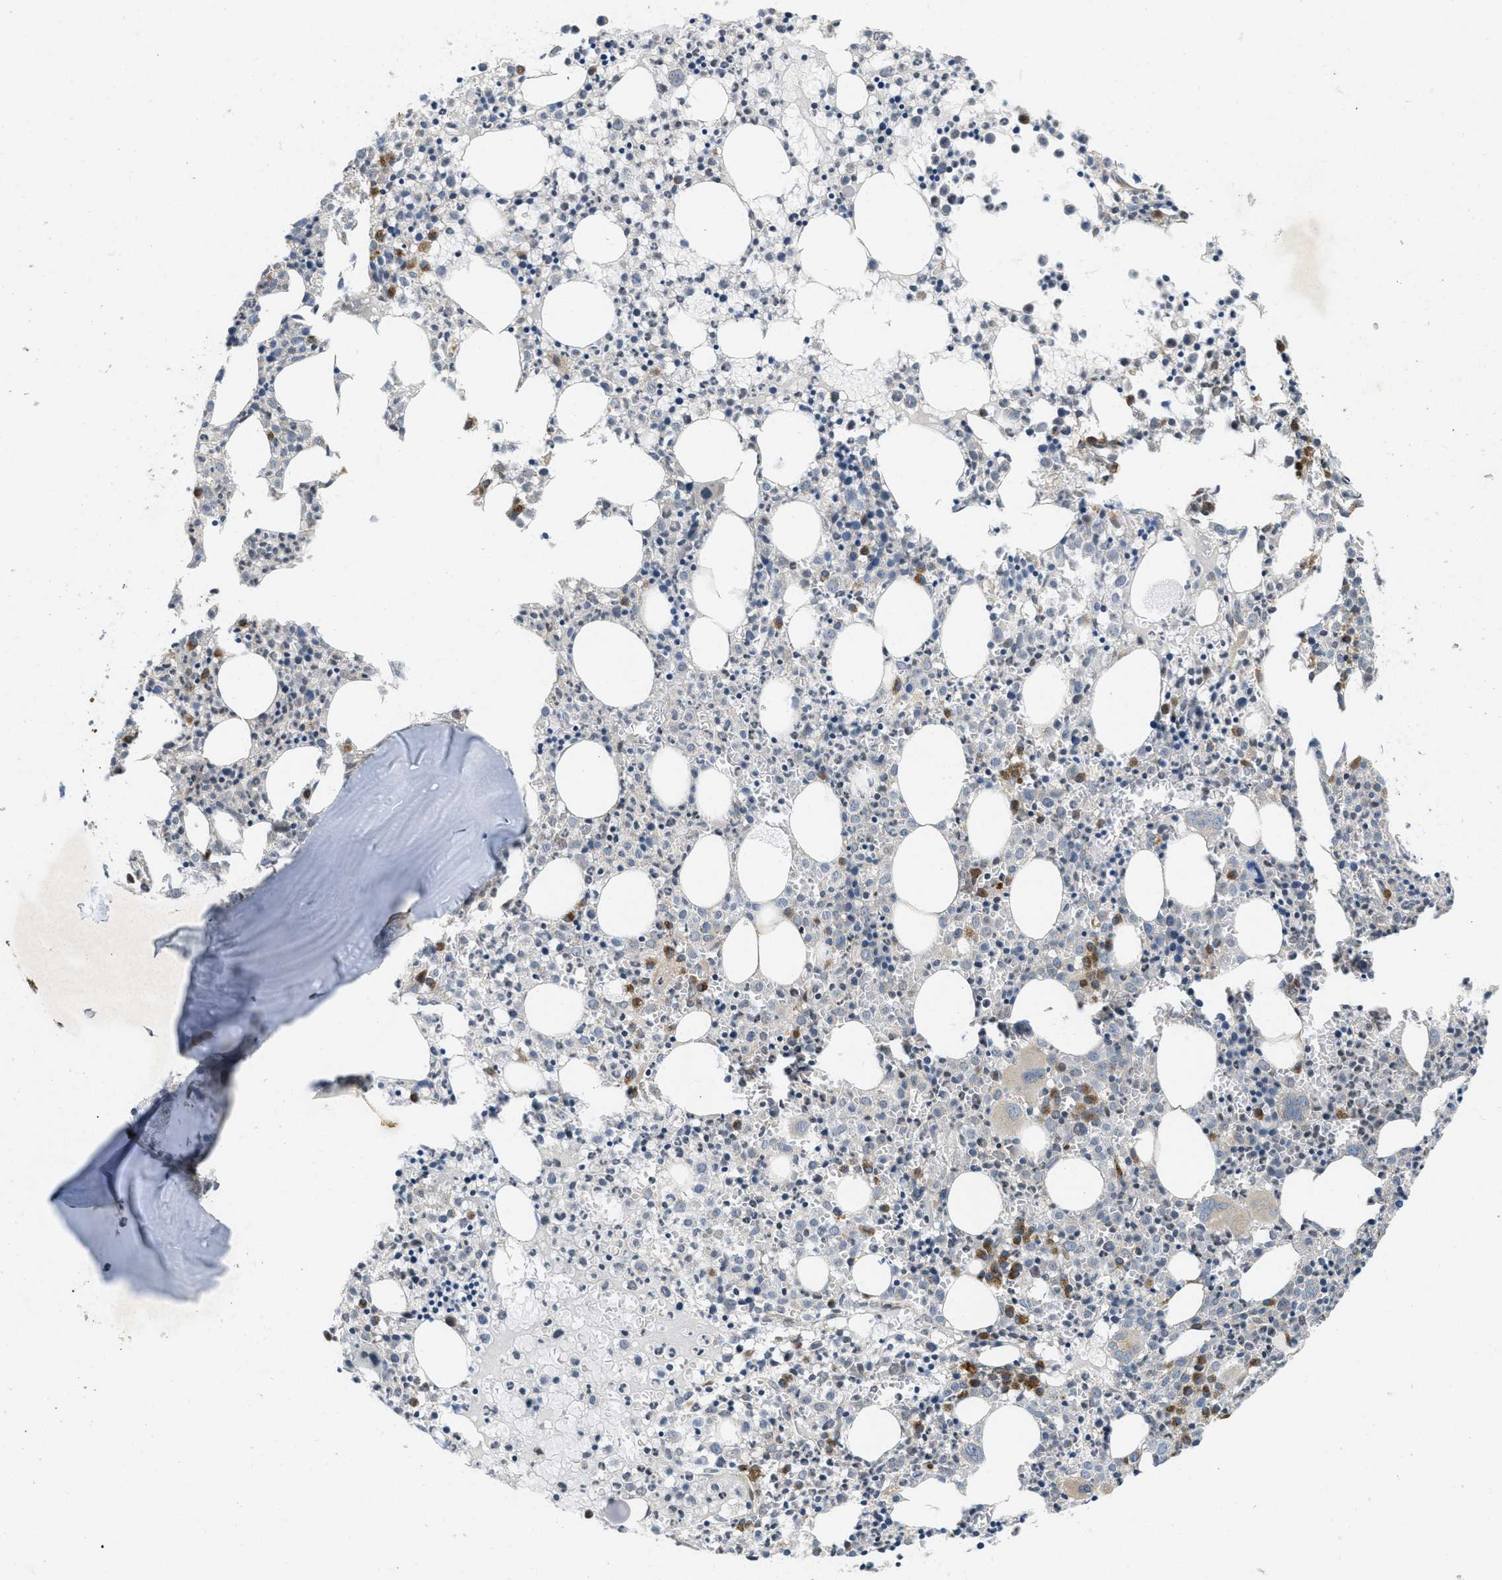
{"staining": {"intensity": "moderate", "quantity": "25%-75%", "location": "cytoplasmic/membranous"}, "tissue": "bone marrow", "cell_type": "Hematopoietic cells", "image_type": "normal", "snomed": [{"axis": "morphology", "description": "Normal tissue, NOS"}, {"axis": "morphology", "description": "Inflammation, NOS"}, {"axis": "topography", "description": "Bone marrow"}], "caption": "Immunohistochemical staining of normal human bone marrow demonstrates medium levels of moderate cytoplasmic/membranous expression in approximately 25%-75% of hematopoietic cells.", "gene": "IFNLR1", "patient": {"sex": "male", "age": 25}}